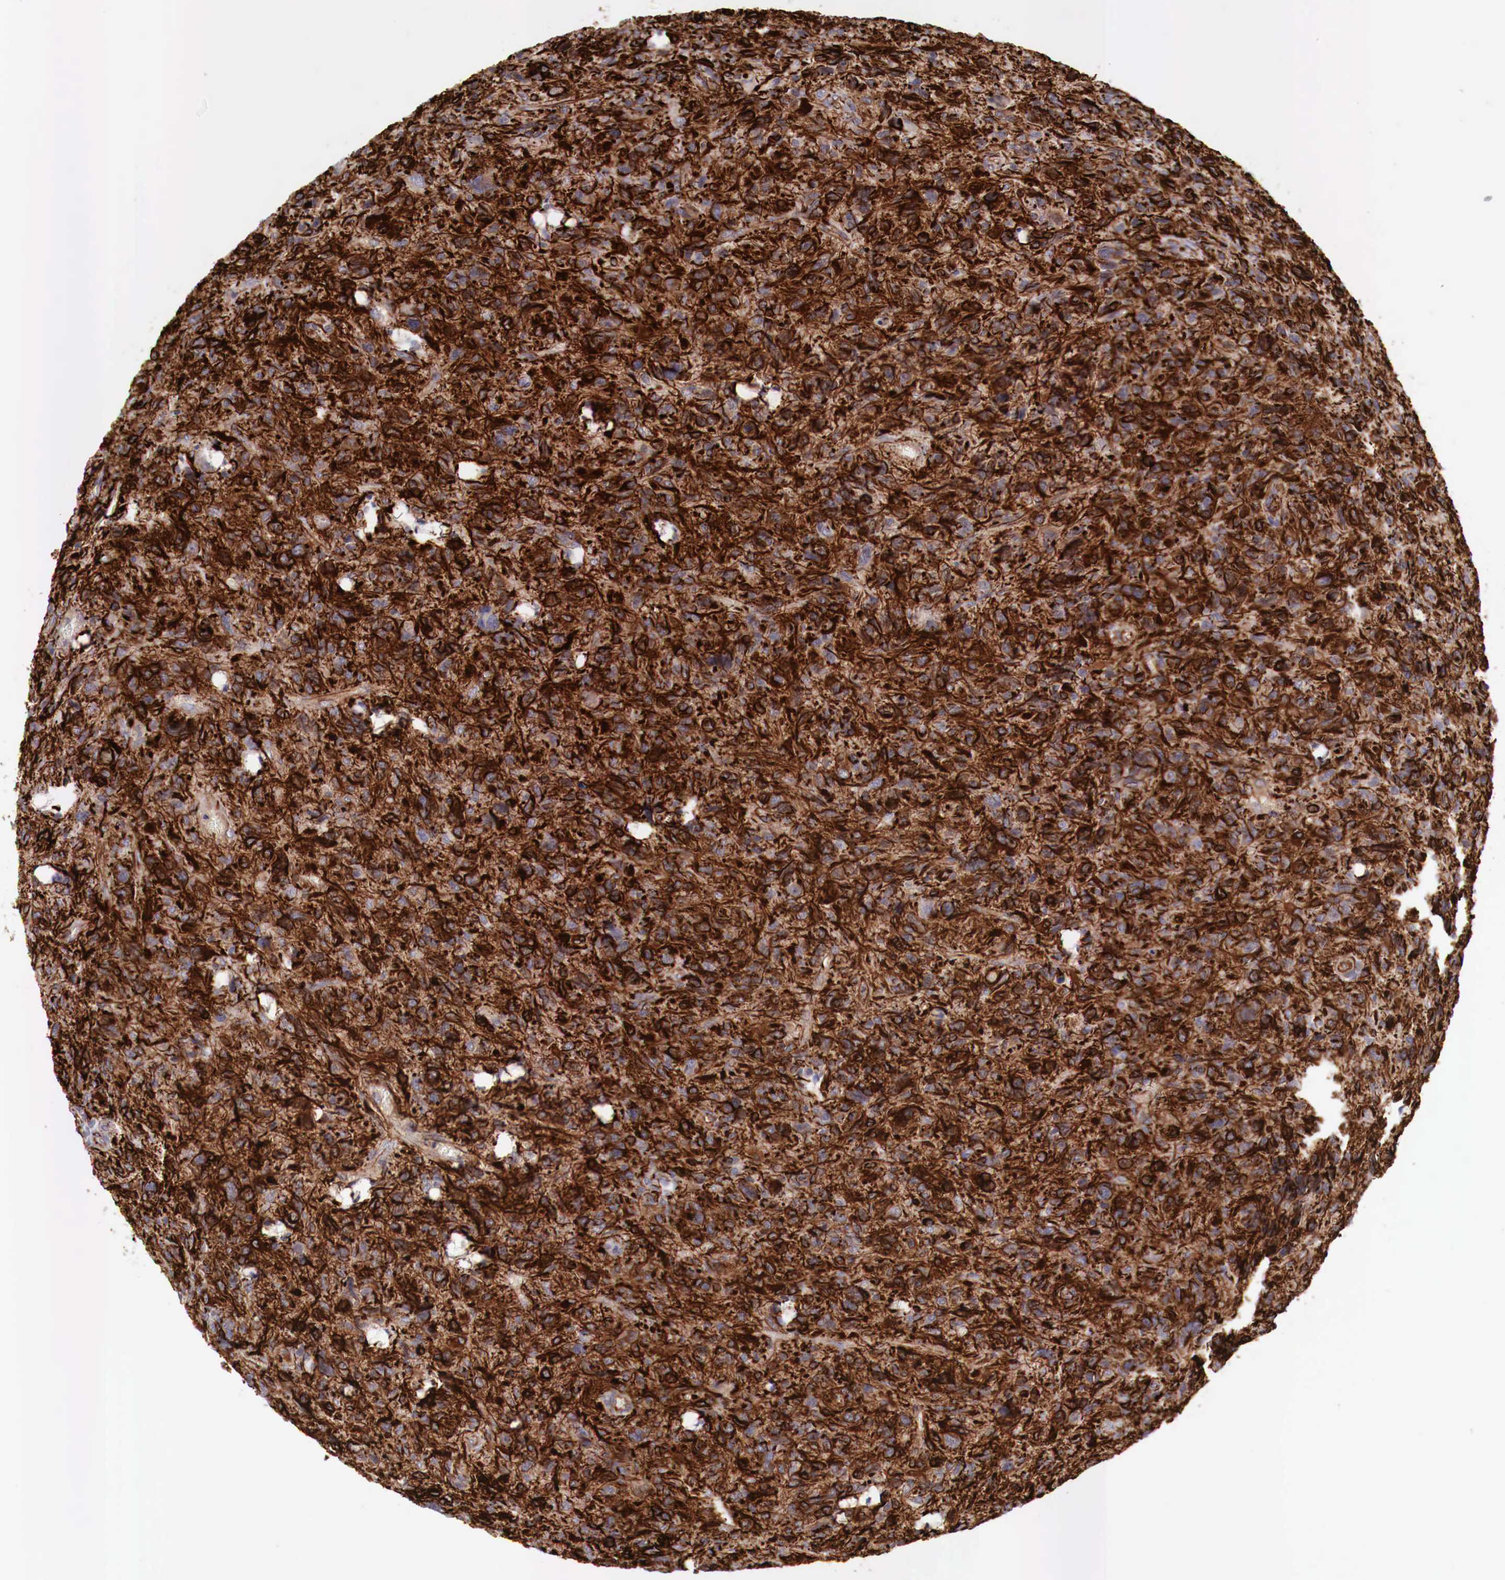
{"staining": {"intensity": "strong", "quantity": ">75%", "location": "cytoplasmic/membranous,nuclear"}, "tissue": "glioma", "cell_type": "Tumor cells", "image_type": "cancer", "snomed": [{"axis": "morphology", "description": "Glioma, malignant, High grade"}, {"axis": "topography", "description": "Brain"}], "caption": "The micrograph exhibits staining of malignant glioma (high-grade), revealing strong cytoplasmic/membranous and nuclear protein expression (brown color) within tumor cells. (Brightfield microscopy of DAB IHC at high magnification).", "gene": "WT1", "patient": {"sex": "female", "age": 60}}